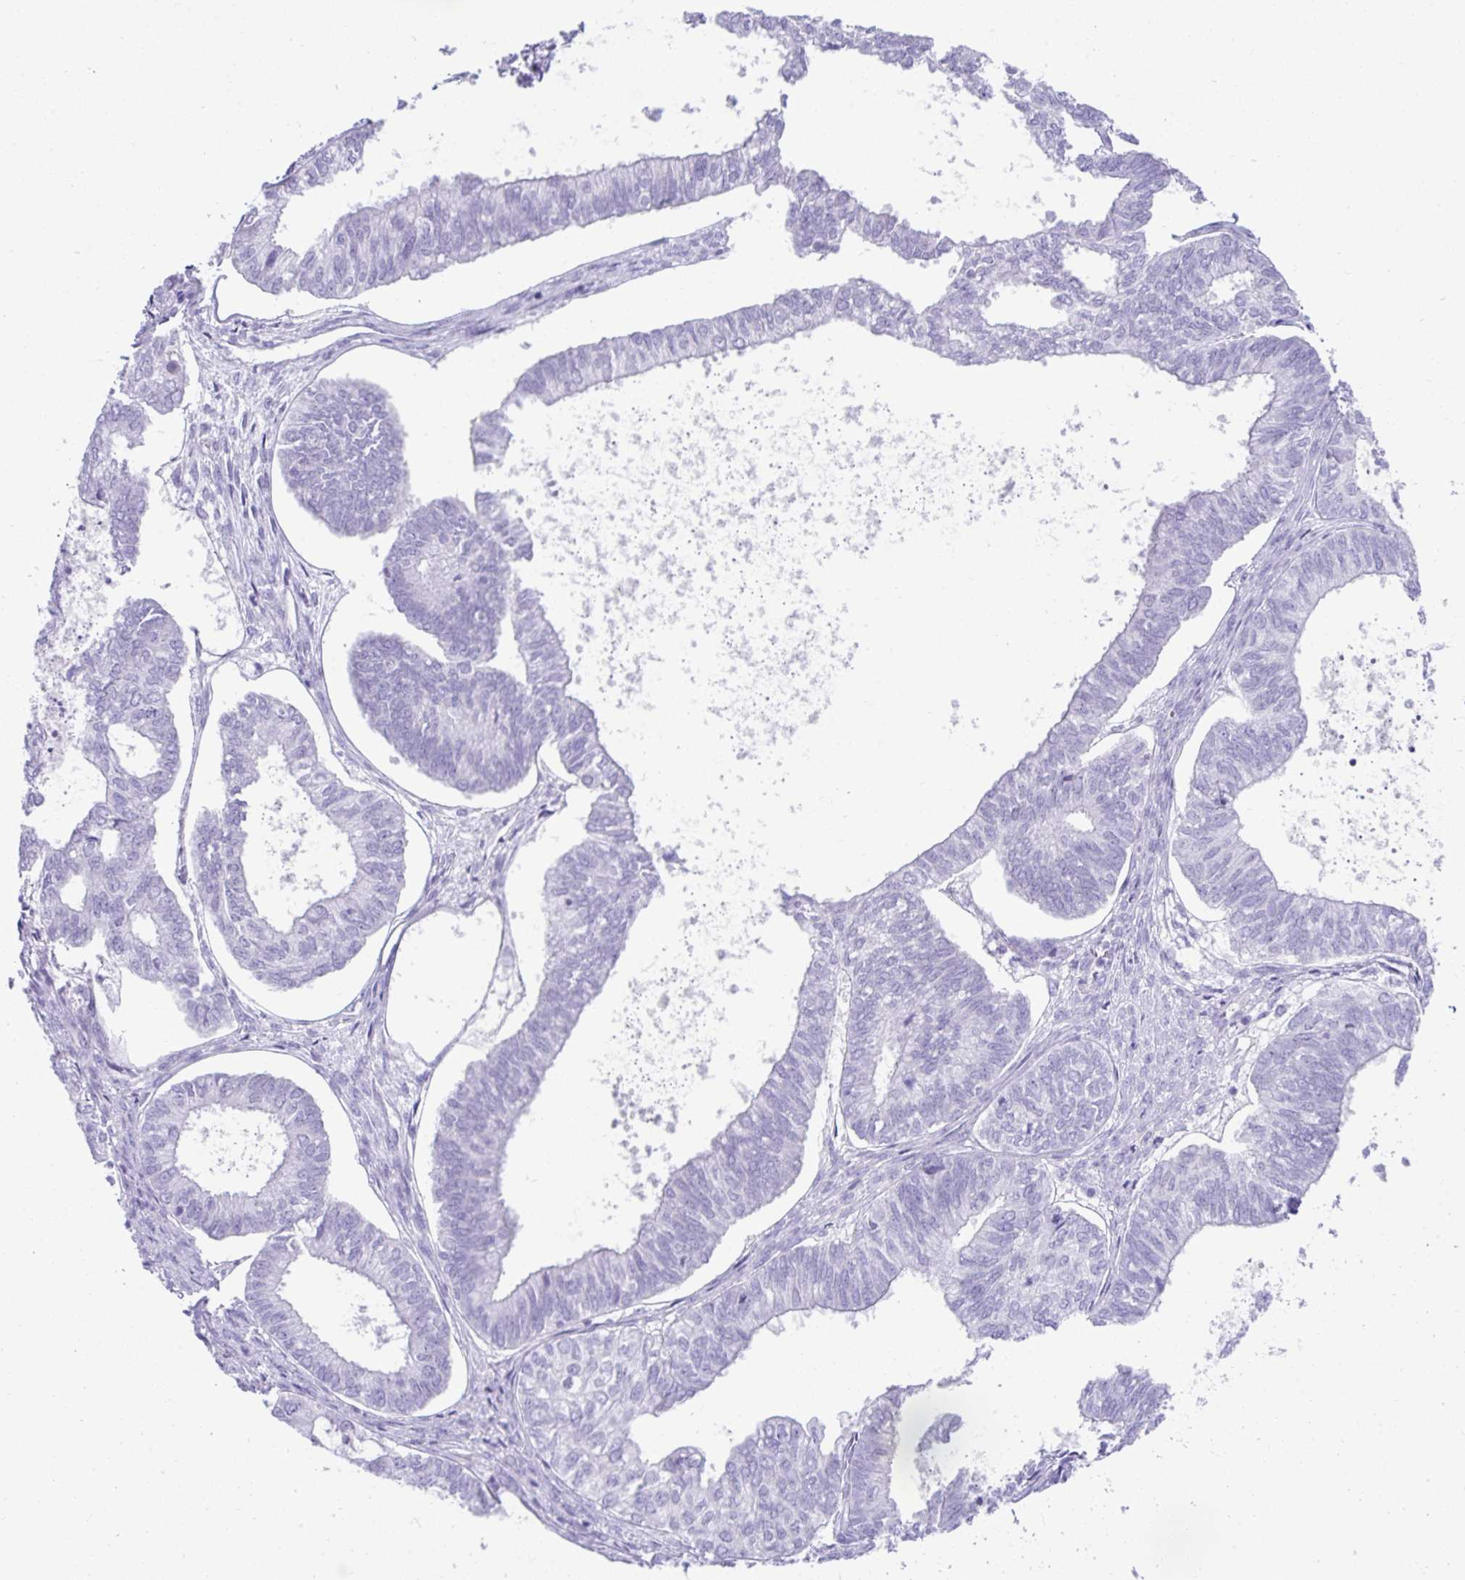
{"staining": {"intensity": "negative", "quantity": "none", "location": "none"}, "tissue": "ovarian cancer", "cell_type": "Tumor cells", "image_type": "cancer", "snomed": [{"axis": "morphology", "description": "Carcinoma, endometroid"}, {"axis": "topography", "description": "Ovary"}], "caption": "This is an IHC micrograph of ovarian cancer (endometroid carcinoma). There is no expression in tumor cells.", "gene": "PSCA", "patient": {"sex": "female", "age": 64}}